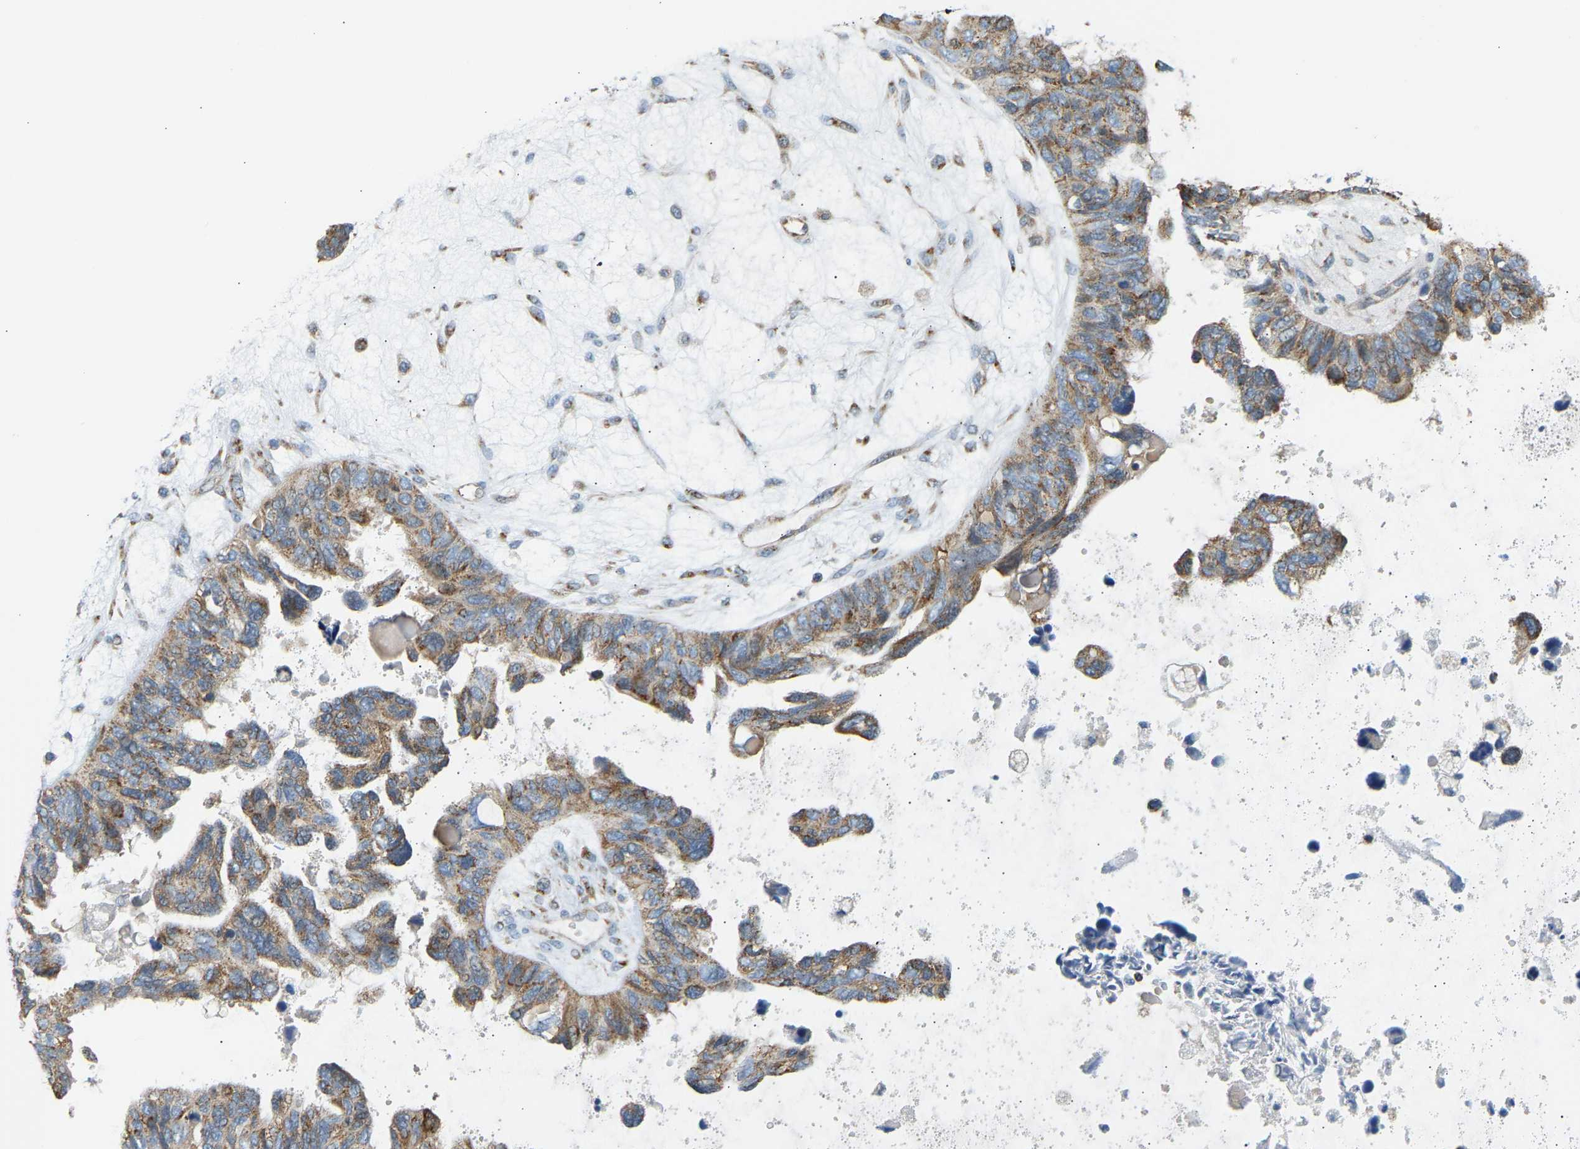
{"staining": {"intensity": "moderate", "quantity": ">75%", "location": "cytoplasmic/membranous"}, "tissue": "ovarian cancer", "cell_type": "Tumor cells", "image_type": "cancer", "snomed": [{"axis": "morphology", "description": "Cystadenocarcinoma, serous, NOS"}, {"axis": "topography", "description": "Ovary"}], "caption": "This histopathology image displays immunohistochemistry (IHC) staining of human serous cystadenocarcinoma (ovarian), with medium moderate cytoplasmic/membranous positivity in about >75% of tumor cells.", "gene": "YIPF2", "patient": {"sex": "female", "age": 79}}